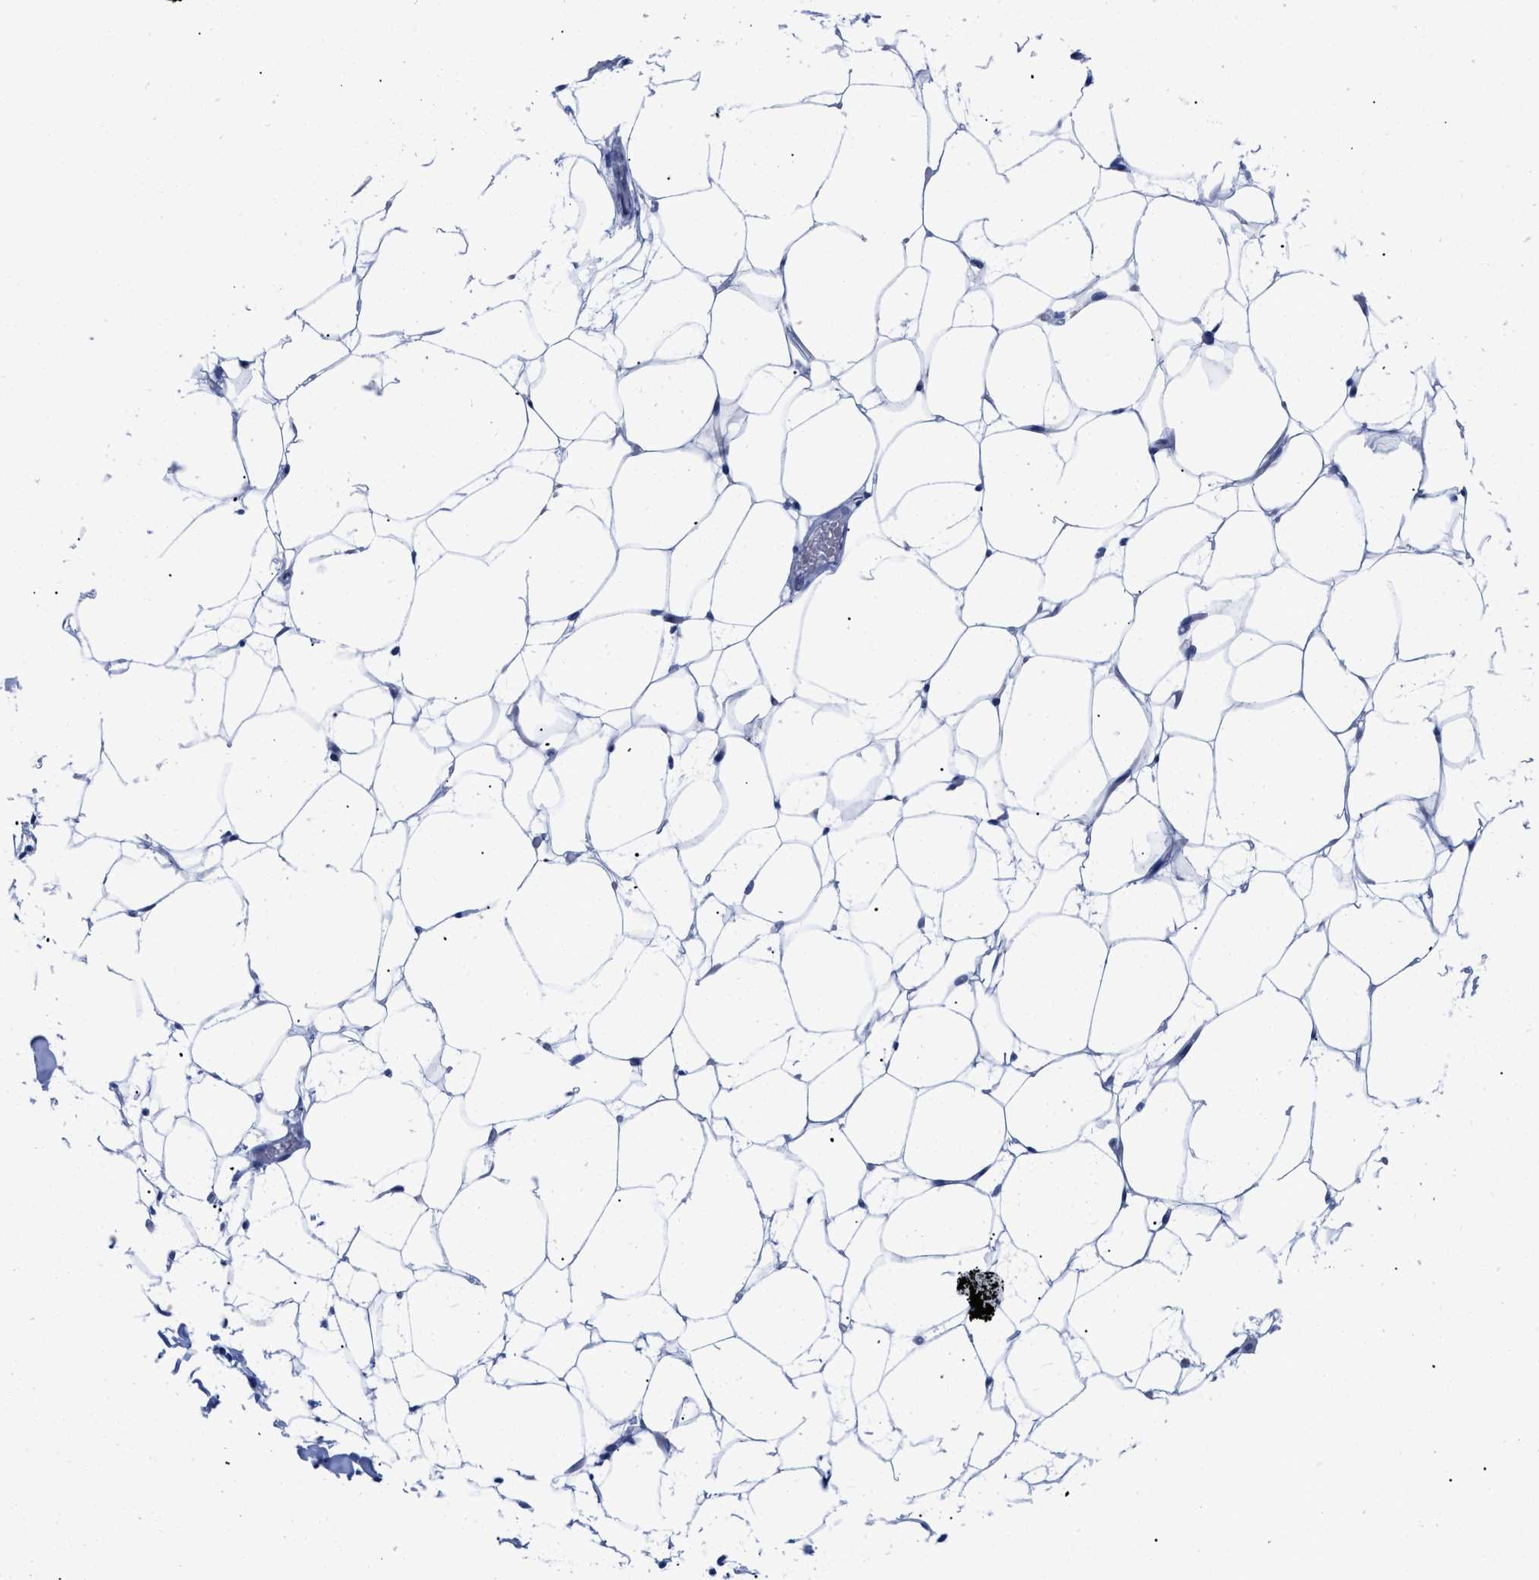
{"staining": {"intensity": "negative", "quantity": "none", "location": "none"}, "tissue": "adipose tissue", "cell_type": "Adipocytes", "image_type": "normal", "snomed": [{"axis": "morphology", "description": "Normal tissue, NOS"}, {"axis": "topography", "description": "Breast"}, {"axis": "topography", "description": "Soft tissue"}], "caption": "Immunohistochemical staining of benign human adipose tissue exhibits no significant positivity in adipocytes. Nuclei are stained in blue.", "gene": "DUSP26", "patient": {"sex": "female", "age": 75}}